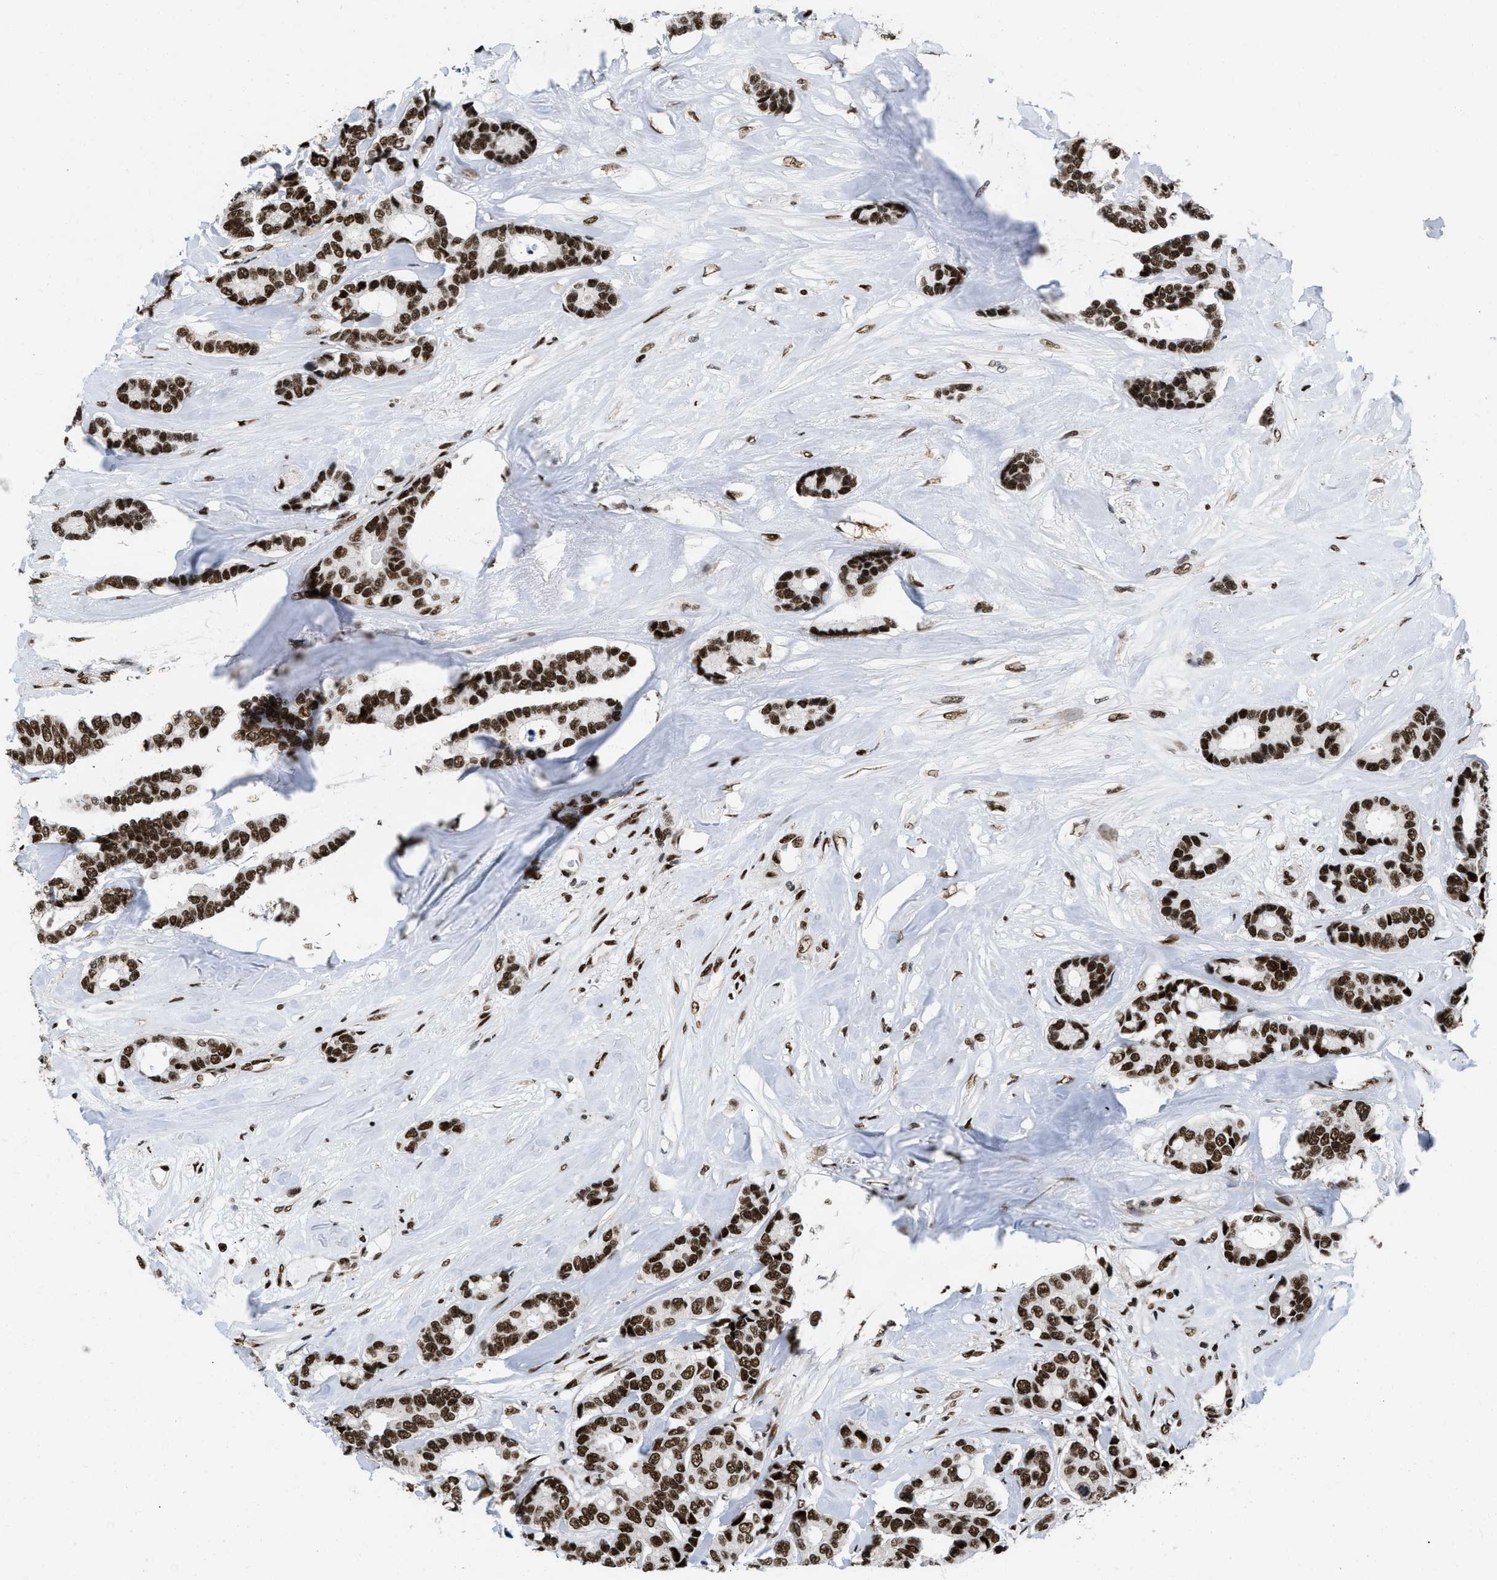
{"staining": {"intensity": "strong", "quantity": ">75%", "location": "nuclear"}, "tissue": "breast cancer", "cell_type": "Tumor cells", "image_type": "cancer", "snomed": [{"axis": "morphology", "description": "Duct carcinoma"}, {"axis": "topography", "description": "Breast"}], "caption": "Protein expression analysis of breast cancer (infiltrating ductal carcinoma) shows strong nuclear expression in about >75% of tumor cells.", "gene": "CREB1", "patient": {"sex": "female", "age": 87}}